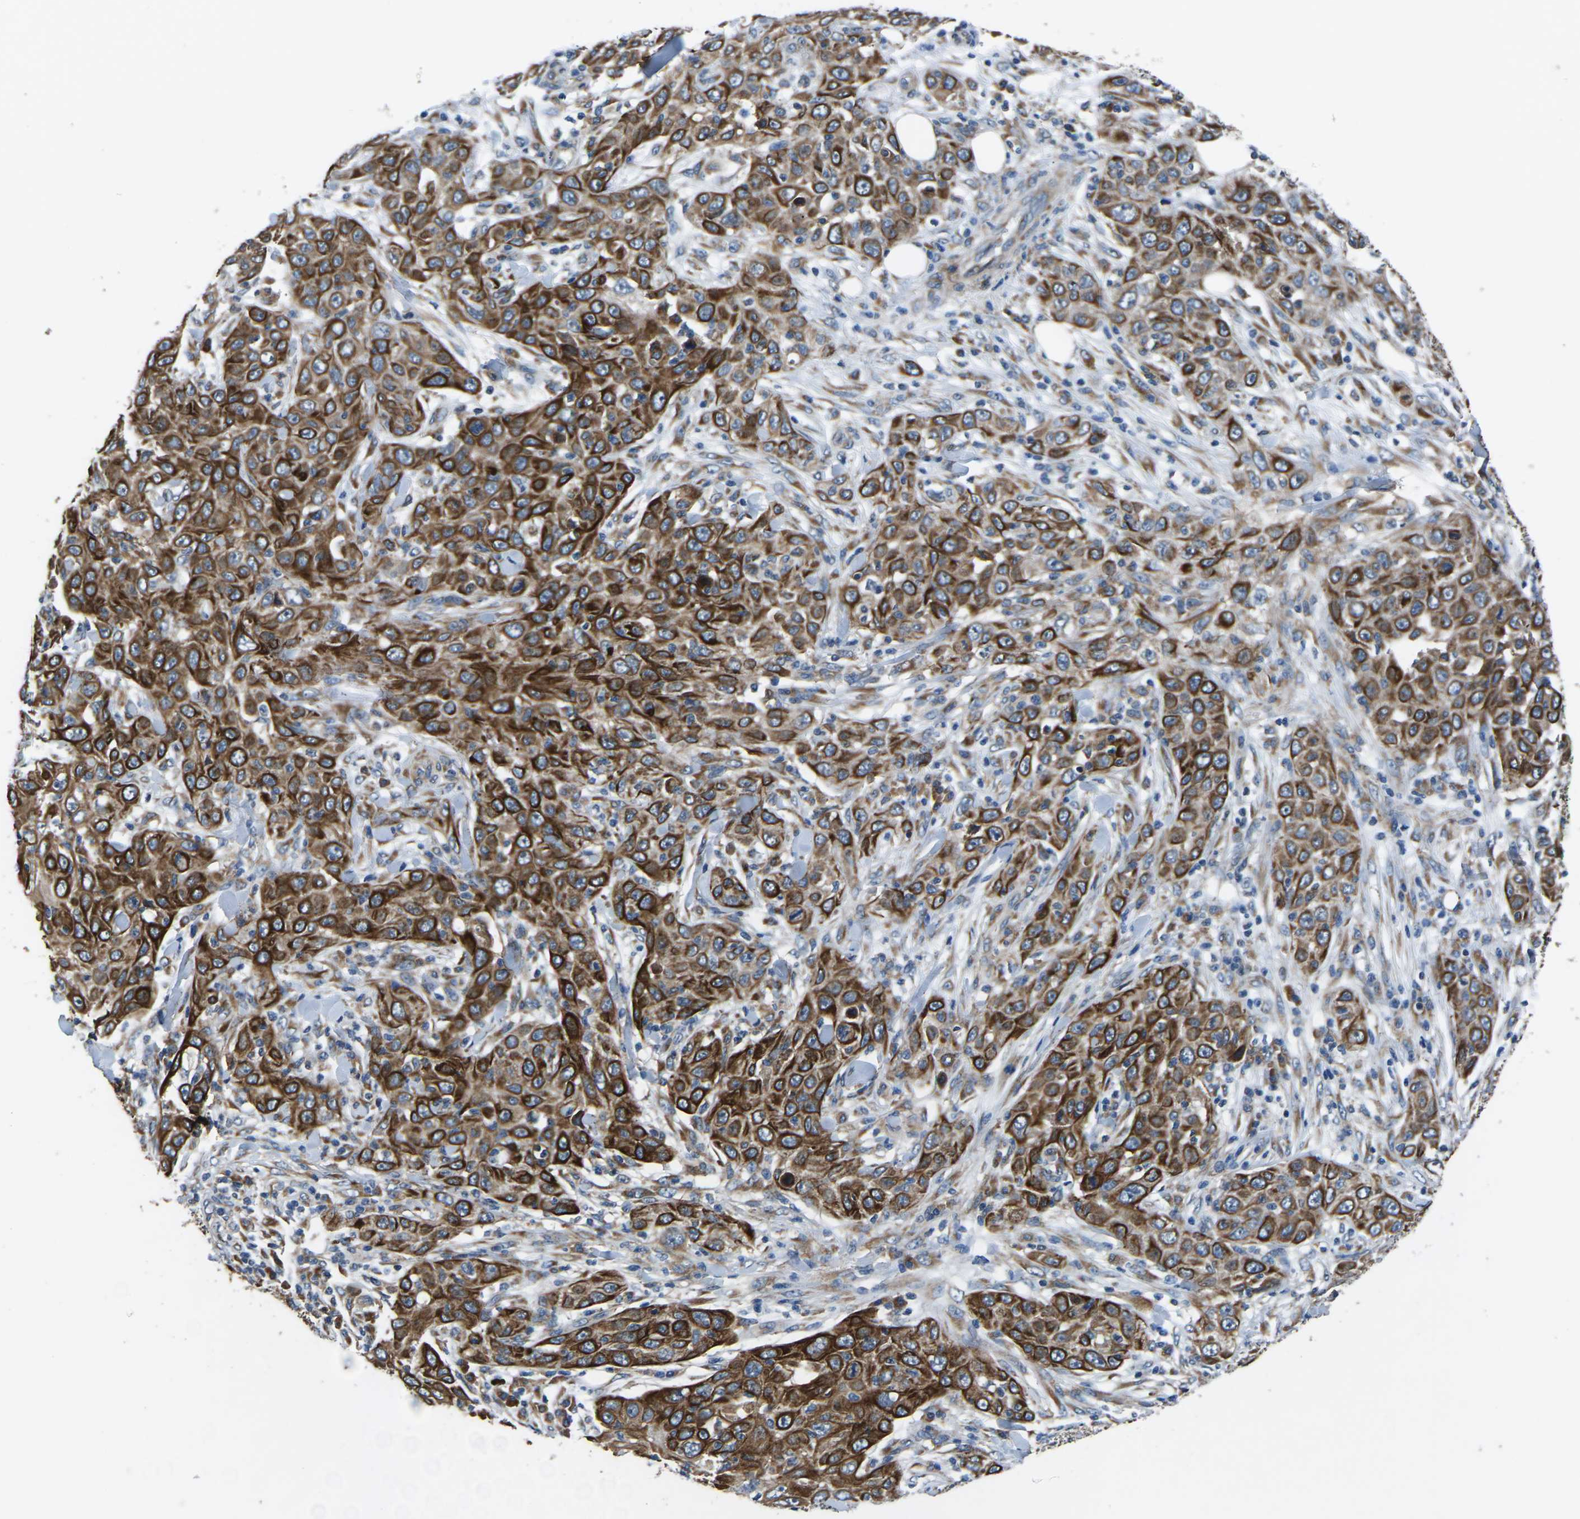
{"staining": {"intensity": "strong", "quantity": ">75%", "location": "cytoplasmic/membranous"}, "tissue": "skin cancer", "cell_type": "Tumor cells", "image_type": "cancer", "snomed": [{"axis": "morphology", "description": "Squamous cell carcinoma, NOS"}, {"axis": "topography", "description": "Skin"}], "caption": "A high-resolution micrograph shows immunohistochemistry staining of squamous cell carcinoma (skin), which exhibits strong cytoplasmic/membranous staining in approximately >75% of tumor cells.", "gene": "GABRP", "patient": {"sex": "female", "age": 88}}